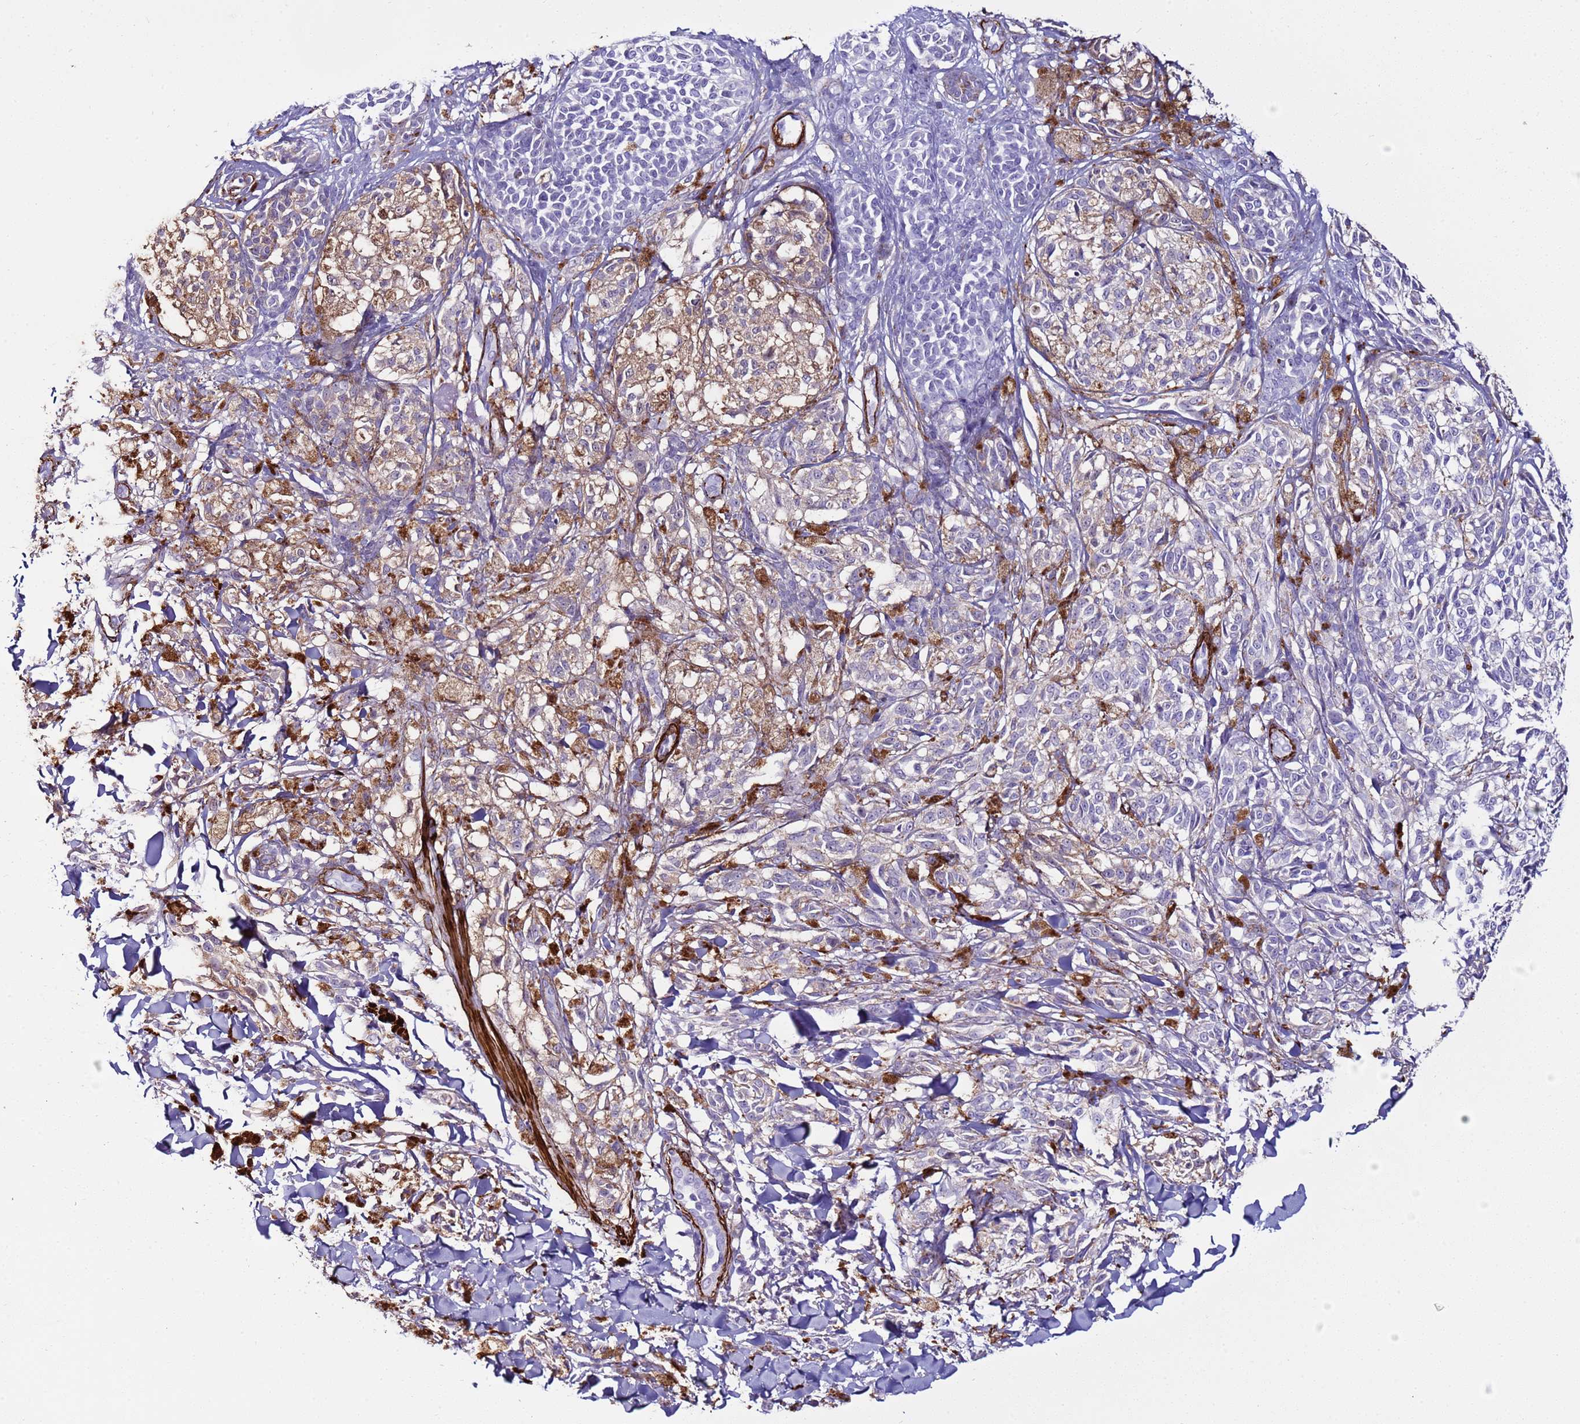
{"staining": {"intensity": "weak", "quantity": "<25%", "location": "cytoplasmic/membranous"}, "tissue": "melanoma", "cell_type": "Tumor cells", "image_type": "cancer", "snomed": [{"axis": "morphology", "description": "Malignant melanoma, NOS"}, {"axis": "topography", "description": "Skin of upper extremity"}], "caption": "Human malignant melanoma stained for a protein using immunohistochemistry displays no positivity in tumor cells.", "gene": "RABL2B", "patient": {"sex": "male", "age": 40}}